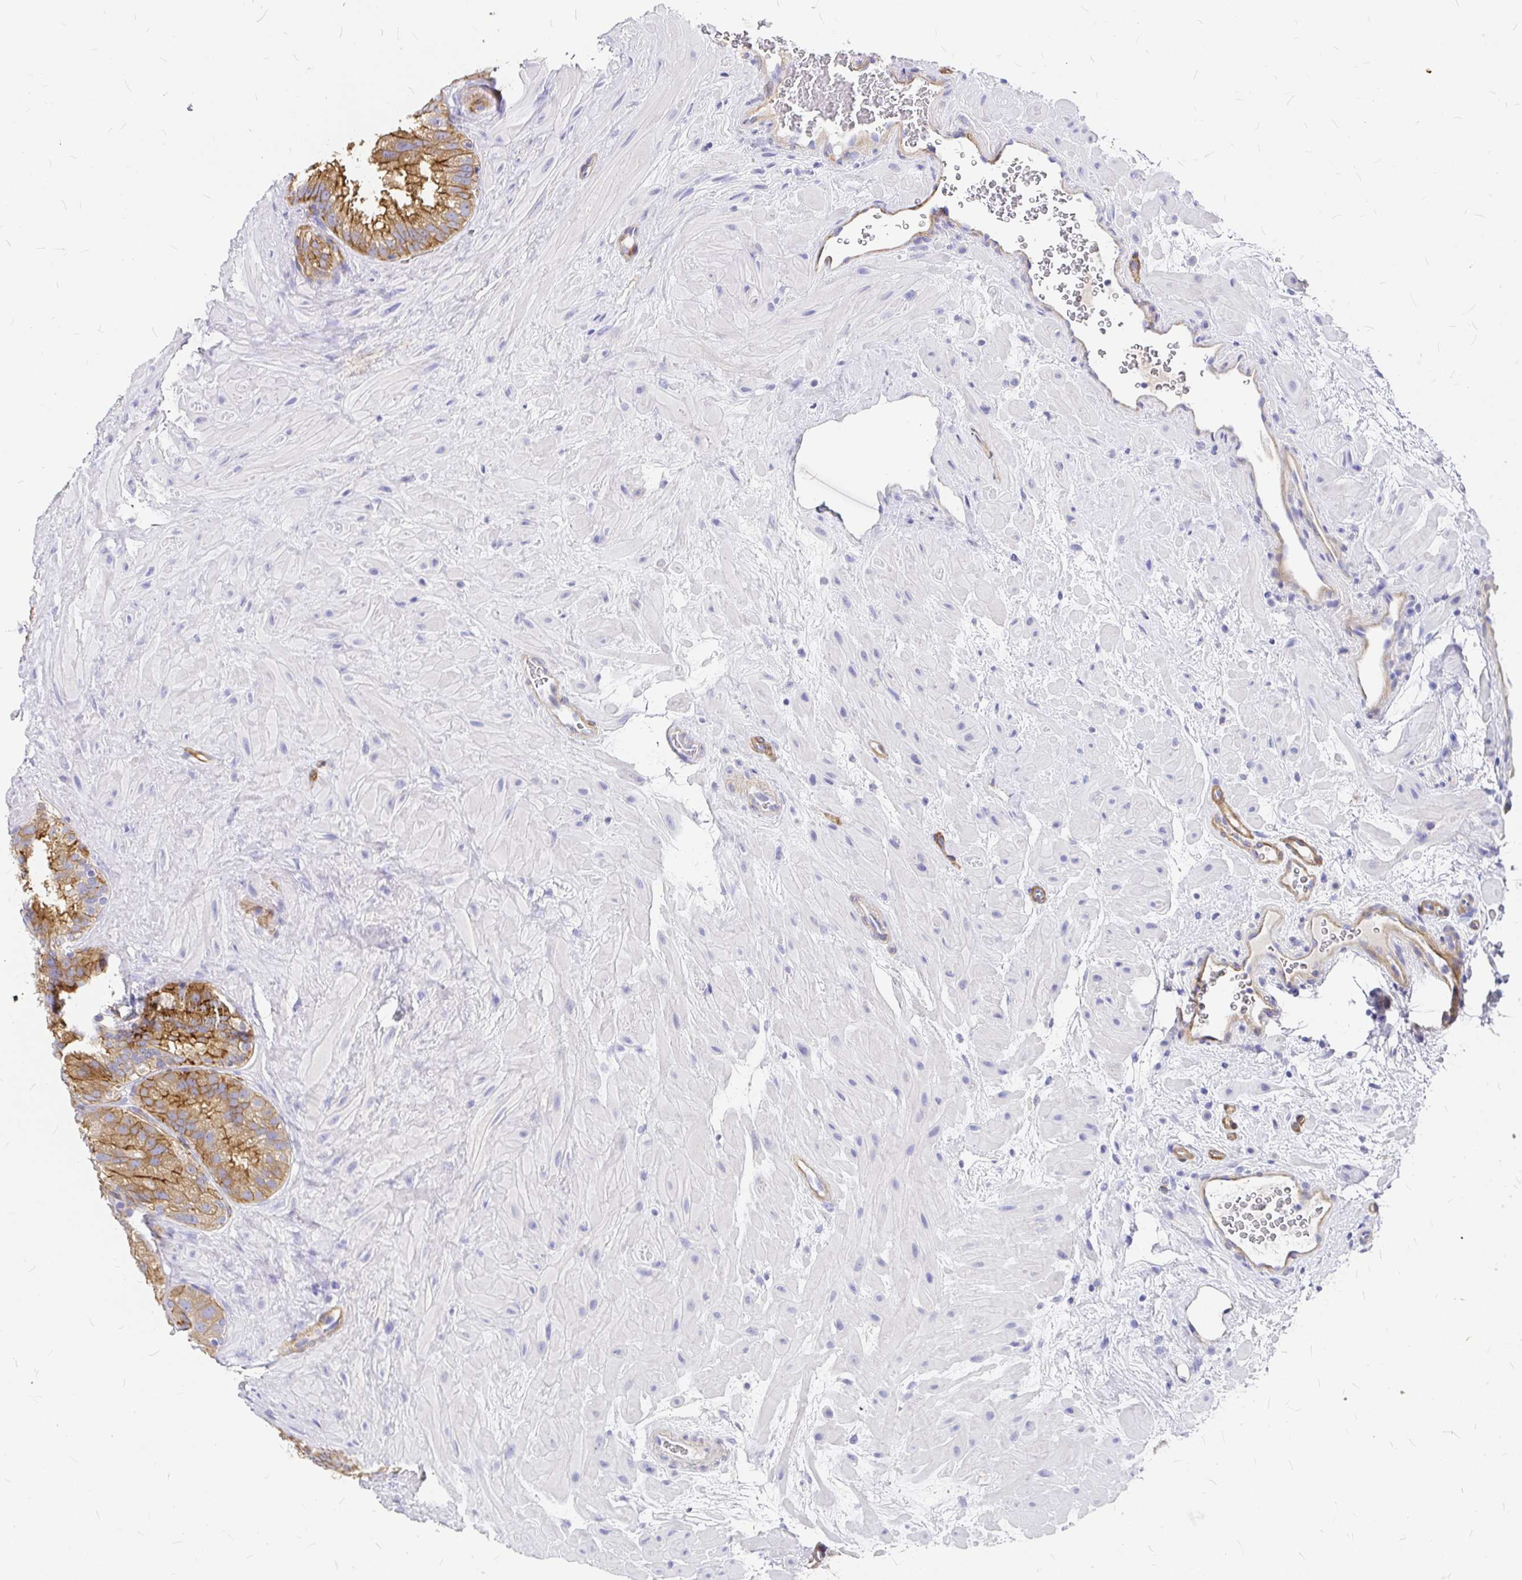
{"staining": {"intensity": "moderate", "quantity": ">75%", "location": "cytoplasmic/membranous"}, "tissue": "seminal vesicle", "cell_type": "Glandular cells", "image_type": "normal", "snomed": [{"axis": "morphology", "description": "Normal tissue, NOS"}, {"axis": "topography", "description": "Seminal veicle"}], "caption": "Protein analysis of unremarkable seminal vesicle demonstrates moderate cytoplasmic/membranous staining in approximately >75% of glandular cells.", "gene": "MYO1B", "patient": {"sex": "male", "age": 60}}